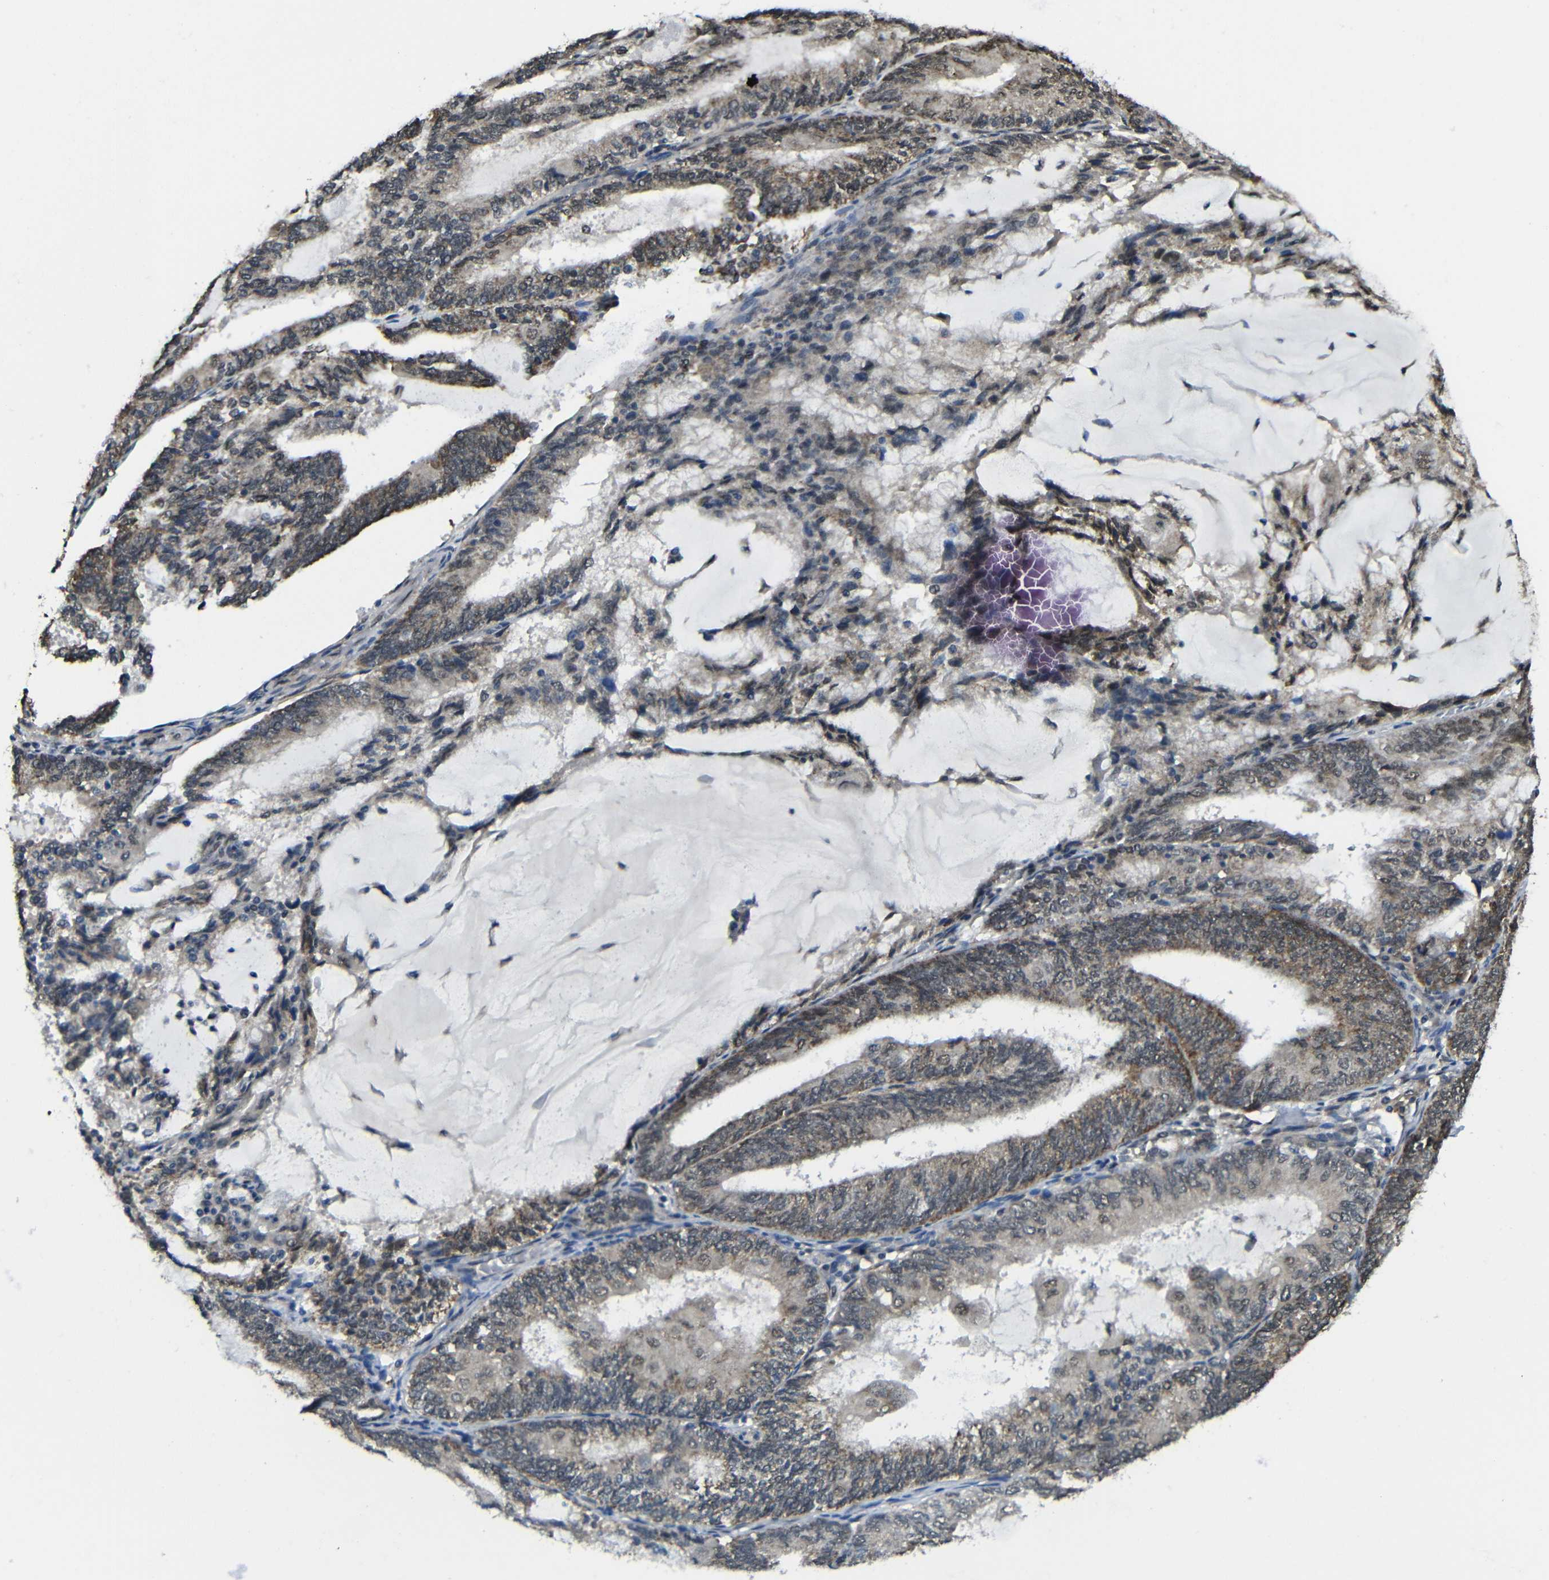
{"staining": {"intensity": "moderate", "quantity": "25%-75%", "location": "cytoplasmic/membranous"}, "tissue": "endometrial cancer", "cell_type": "Tumor cells", "image_type": "cancer", "snomed": [{"axis": "morphology", "description": "Adenocarcinoma, NOS"}, {"axis": "topography", "description": "Endometrium"}], "caption": "Endometrial adenocarcinoma was stained to show a protein in brown. There is medium levels of moderate cytoplasmic/membranous expression in about 25%-75% of tumor cells. (DAB (3,3'-diaminobenzidine) = brown stain, brightfield microscopy at high magnification).", "gene": "FAM172A", "patient": {"sex": "female", "age": 81}}